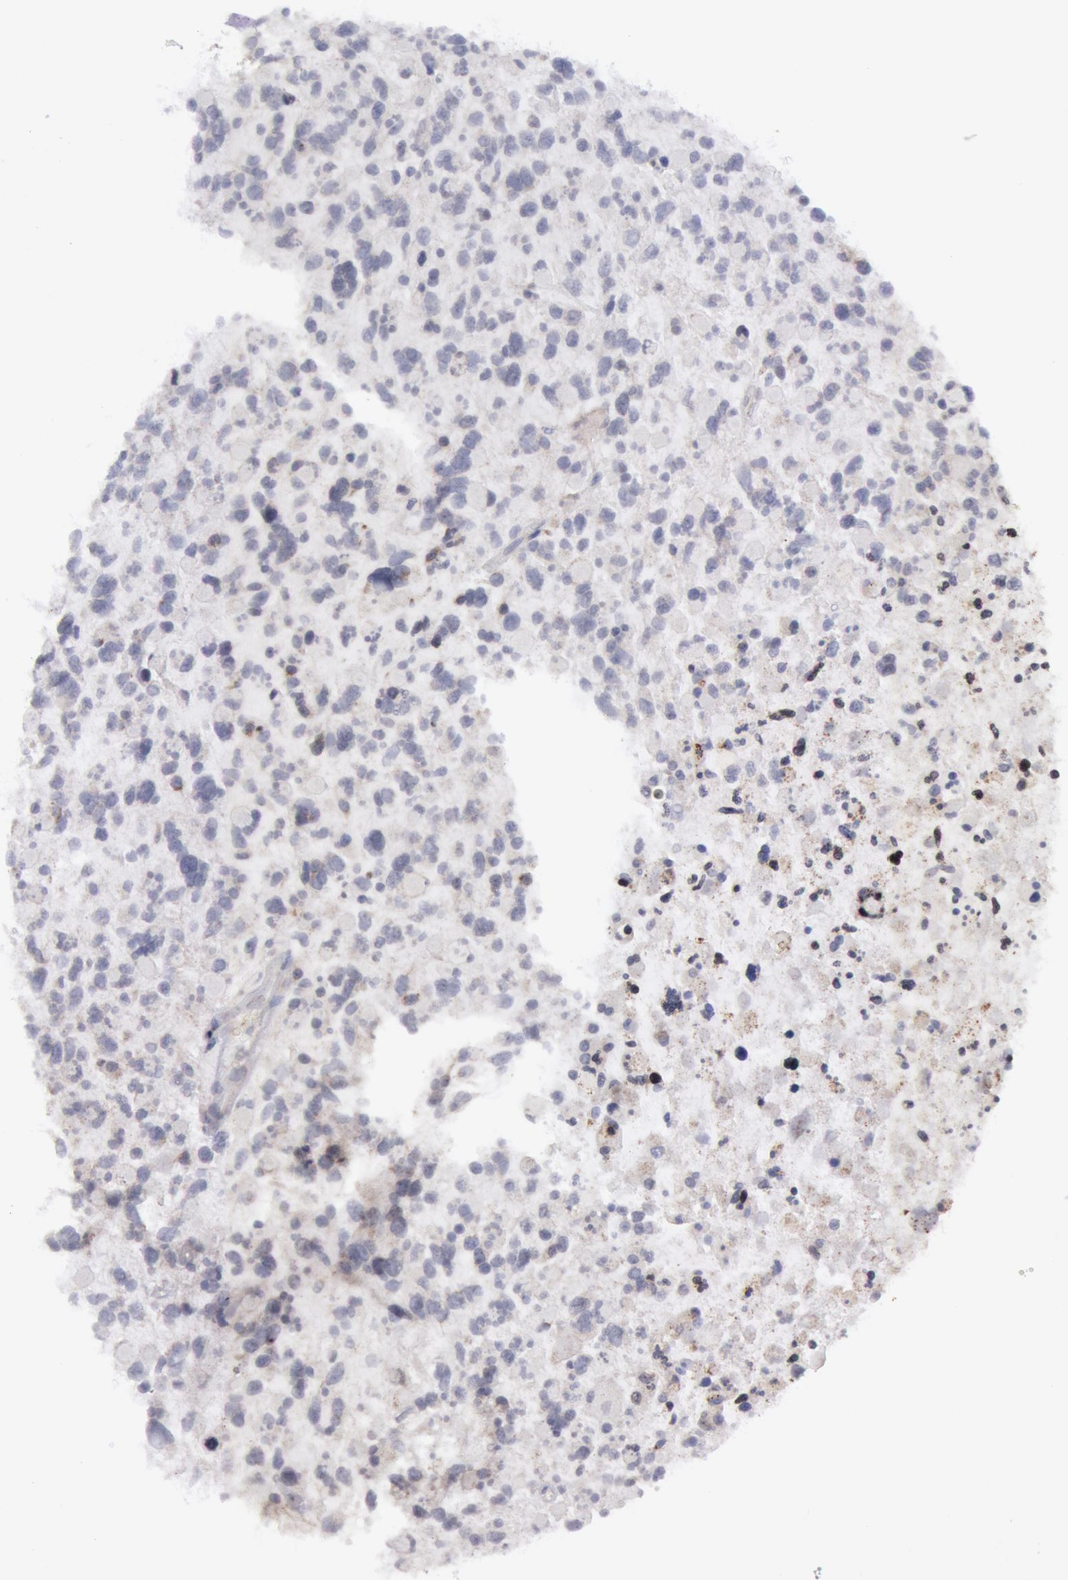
{"staining": {"intensity": "negative", "quantity": "none", "location": "none"}, "tissue": "glioma", "cell_type": "Tumor cells", "image_type": "cancer", "snomed": [{"axis": "morphology", "description": "Glioma, malignant, High grade"}, {"axis": "topography", "description": "Brain"}], "caption": "Protein analysis of high-grade glioma (malignant) demonstrates no significant positivity in tumor cells. Nuclei are stained in blue.", "gene": "ERBB2", "patient": {"sex": "female", "age": 37}}